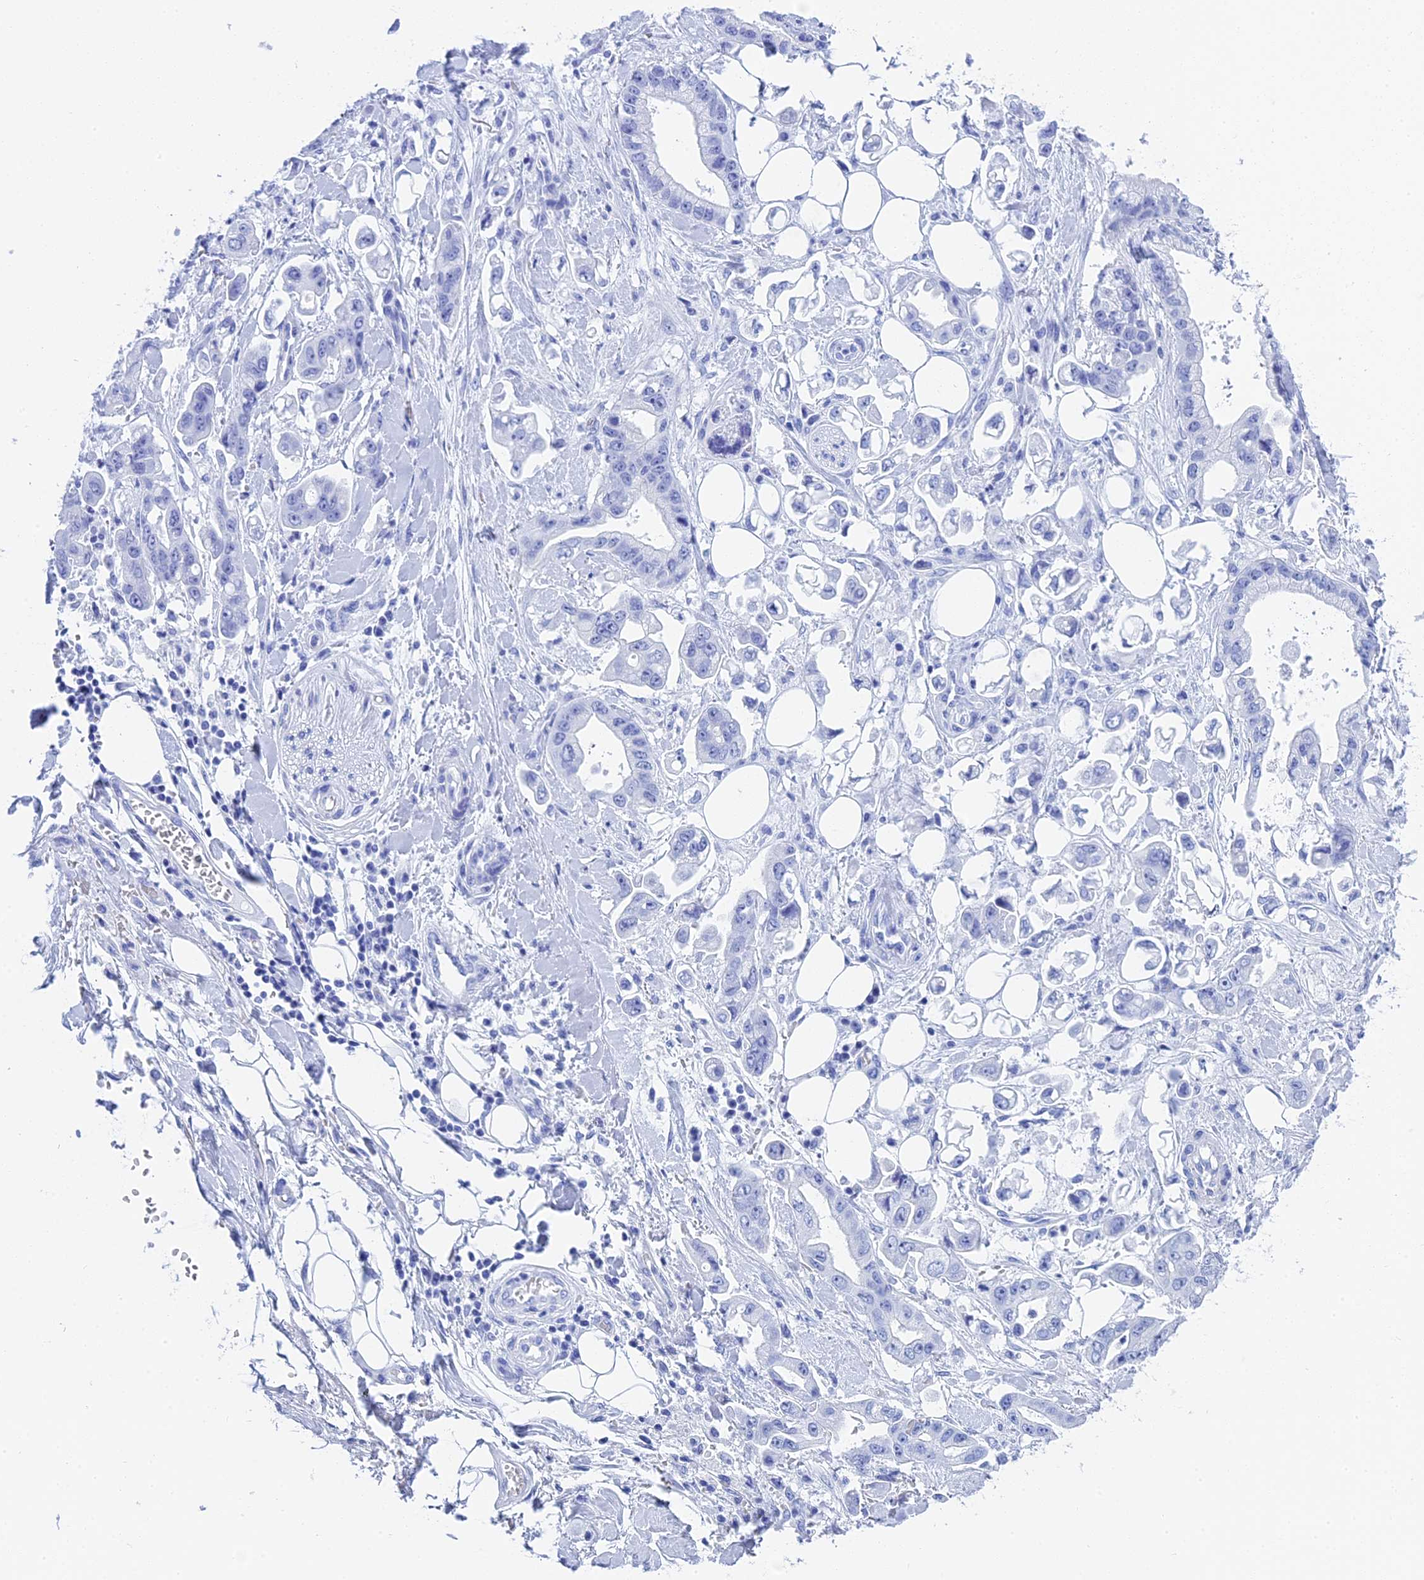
{"staining": {"intensity": "negative", "quantity": "none", "location": "none"}, "tissue": "stomach cancer", "cell_type": "Tumor cells", "image_type": "cancer", "snomed": [{"axis": "morphology", "description": "Adenocarcinoma, NOS"}, {"axis": "topography", "description": "Stomach"}], "caption": "This is an immunohistochemistry histopathology image of stomach adenocarcinoma. There is no expression in tumor cells.", "gene": "TEX101", "patient": {"sex": "male", "age": 62}}